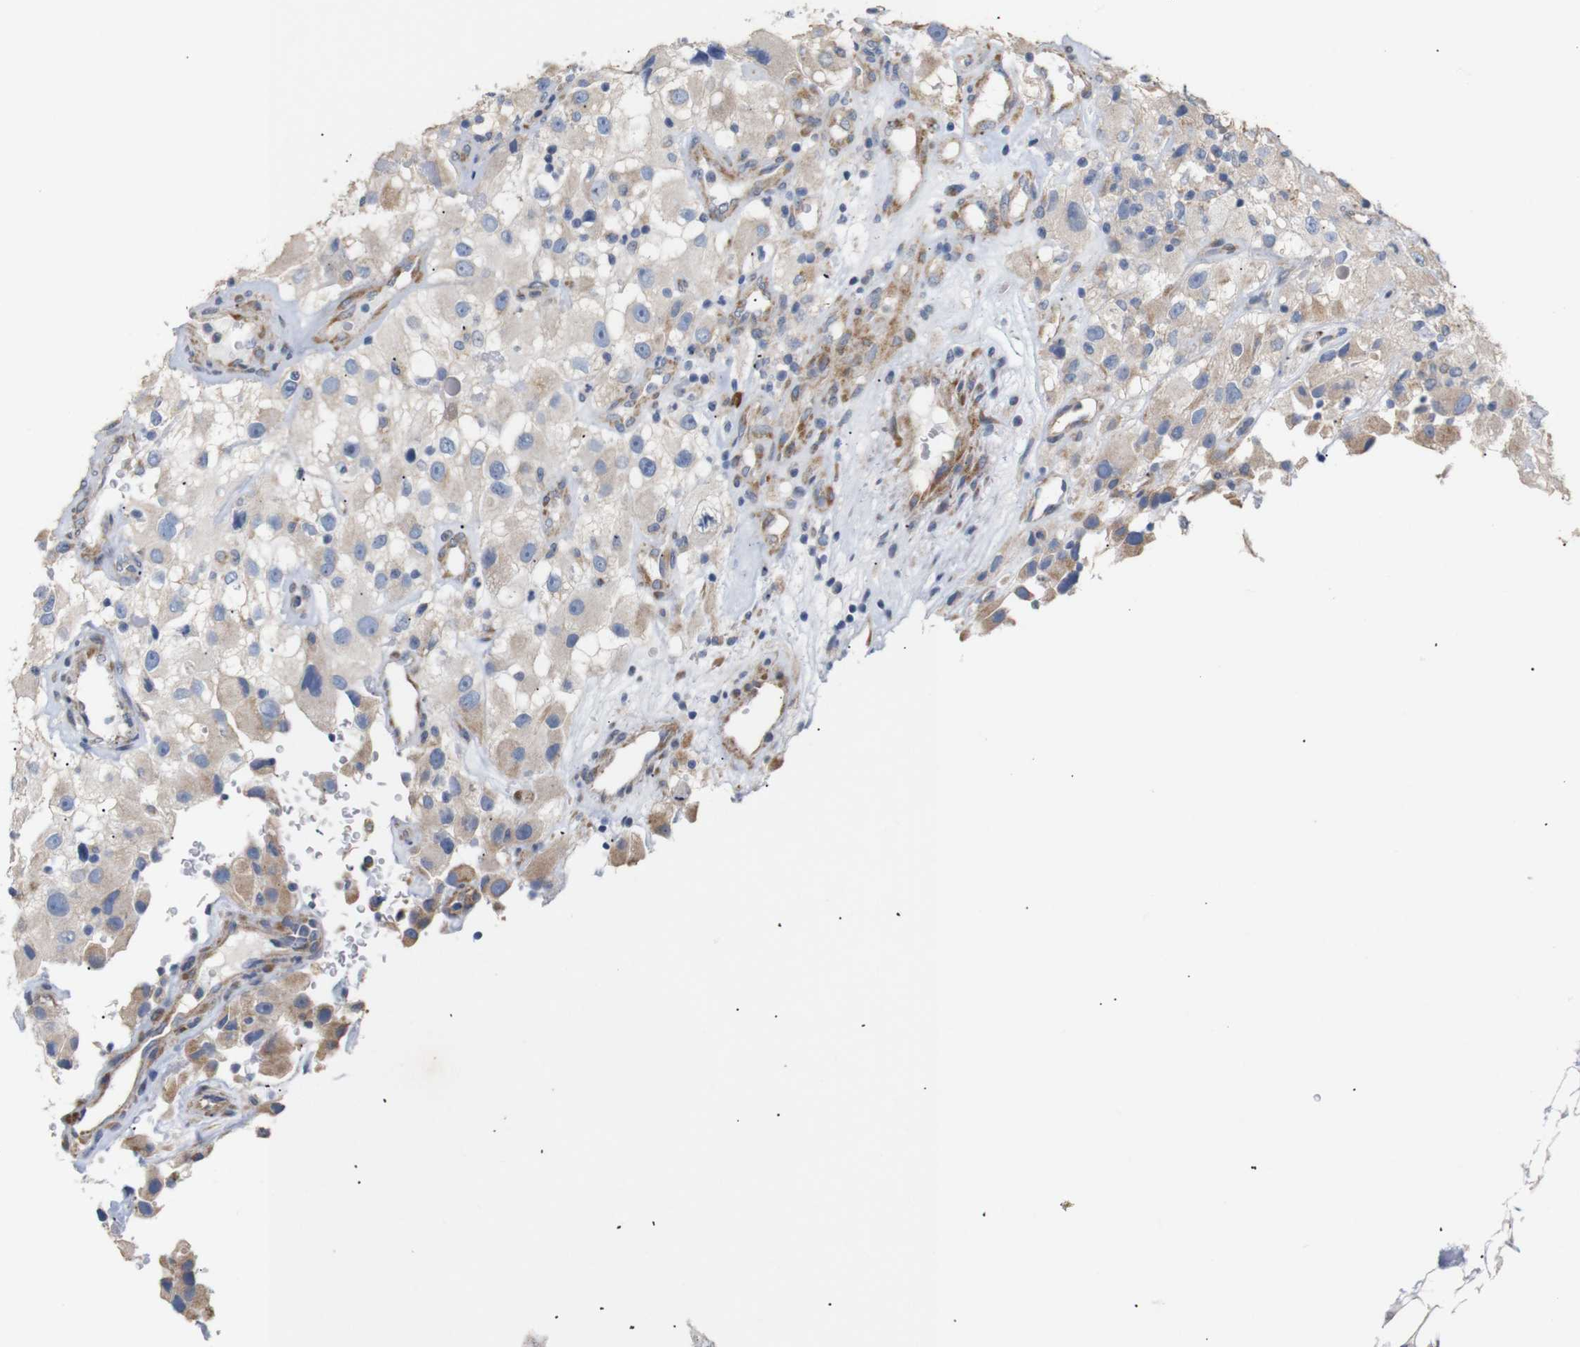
{"staining": {"intensity": "weak", "quantity": "<25%", "location": "cytoplasmic/membranous"}, "tissue": "renal cancer", "cell_type": "Tumor cells", "image_type": "cancer", "snomed": [{"axis": "morphology", "description": "Adenocarcinoma, NOS"}, {"axis": "topography", "description": "Kidney"}], "caption": "Tumor cells show no significant protein staining in renal cancer.", "gene": "TRIM5", "patient": {"sex": "female", "age": 52}}